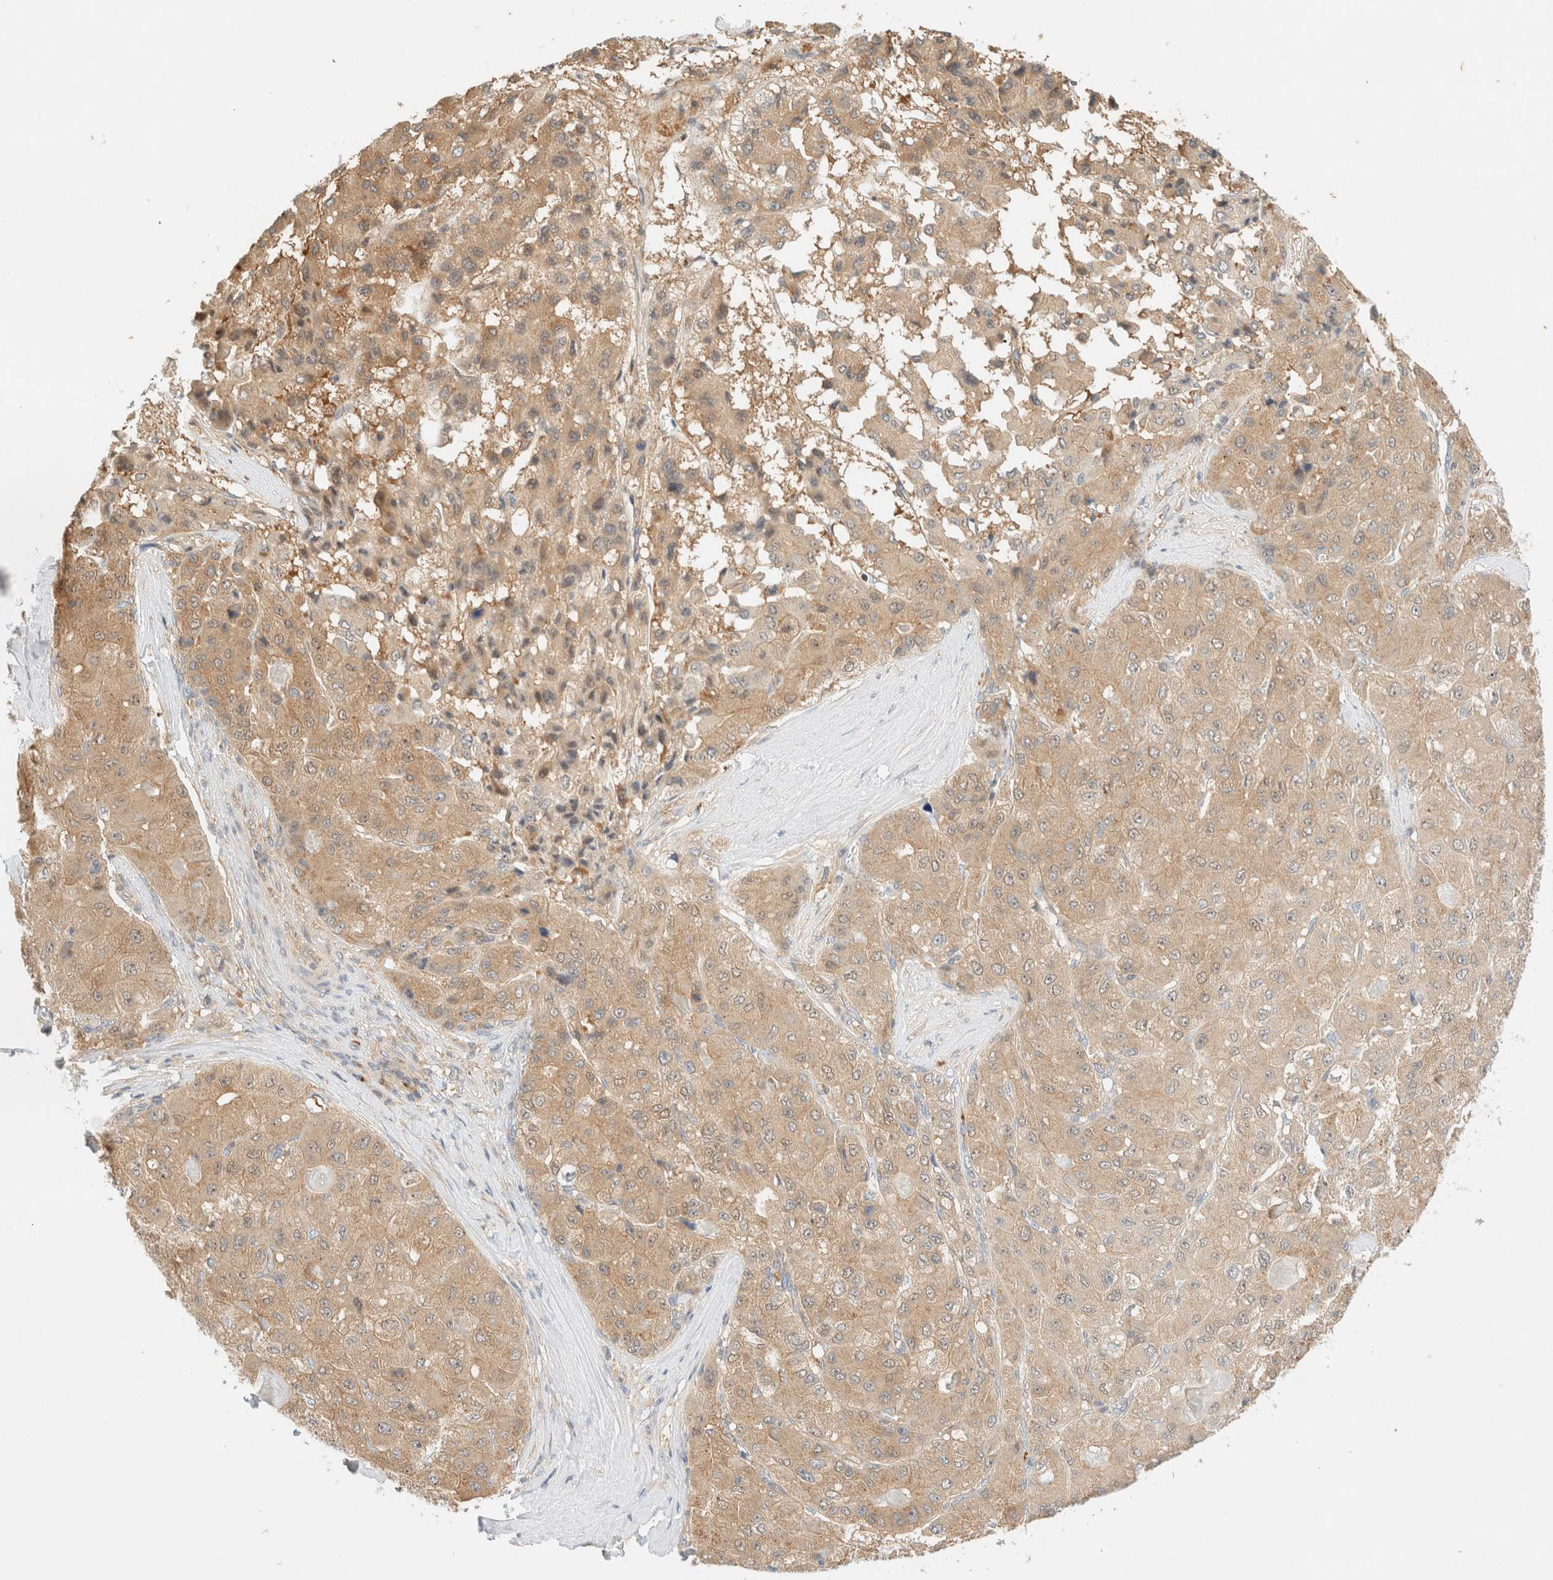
{"staining": {"intensity": "moderate", "quantity": ">75%", "location": "cytoplasmic/membranous"}, "tissue": "liver cancer", "cell_type": "Tumor cells", "image_type": "cancer", "snomed": [{"axis": "morphology", "description": "Carcinoma, Hepatocellular, NOS"}, {"axis": "topography", "description": "Liver"}], "caption": "A brown stain shows moderate cytoplasmic/membranous staining of a protein in liver cancer (hepatocellular carcinoma) tumor cells. The protein of interest is stained brown, and the nuclei are stained in blue (DAB (3,3'-diaminobenzidine) IHC with brightfield microscopy, high magnification).", "gene": "RABEP1", "patient": {"sex": "male", "age": 80}}